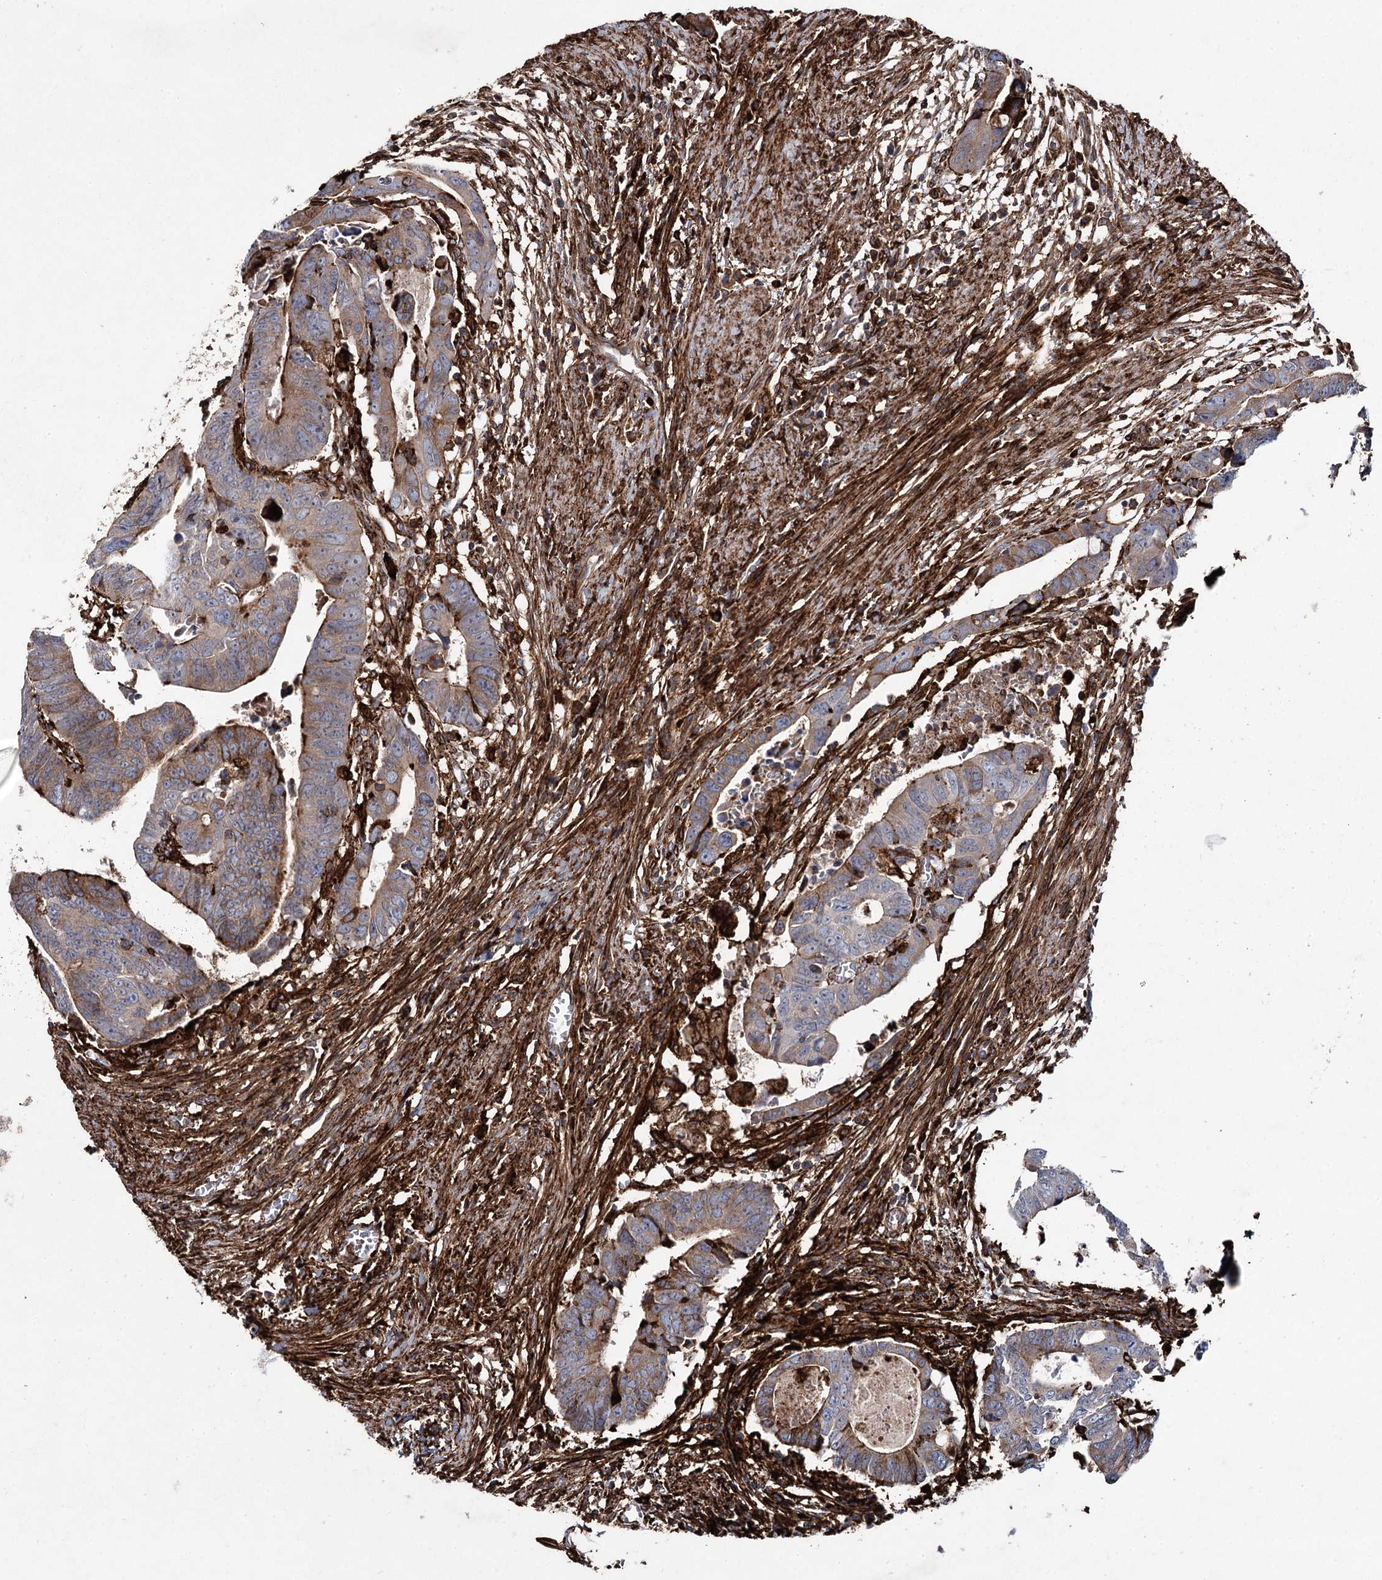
{"staining": {"intensity": "moderate", "quantity": ">75%", "location": "cytoplasmic/membranous"}, "tissue": "colorectal cancer", "cell_type": "Tumor cells", "image_type": "cancer", "snomed": [{"axis": "morphology", "description": "Adenocarcinoma, NOS"}, {"axis": "topography", "description": "Rectum"}], "caption": "IHC (DAB) staining of colorectal cancer demonstrates moderate cytoplasmic/membranous protein positivity in approximately >75% of tumor cells.", "gene": "DCUN1D4", "patient": {"sex": "female", "age": 65}}